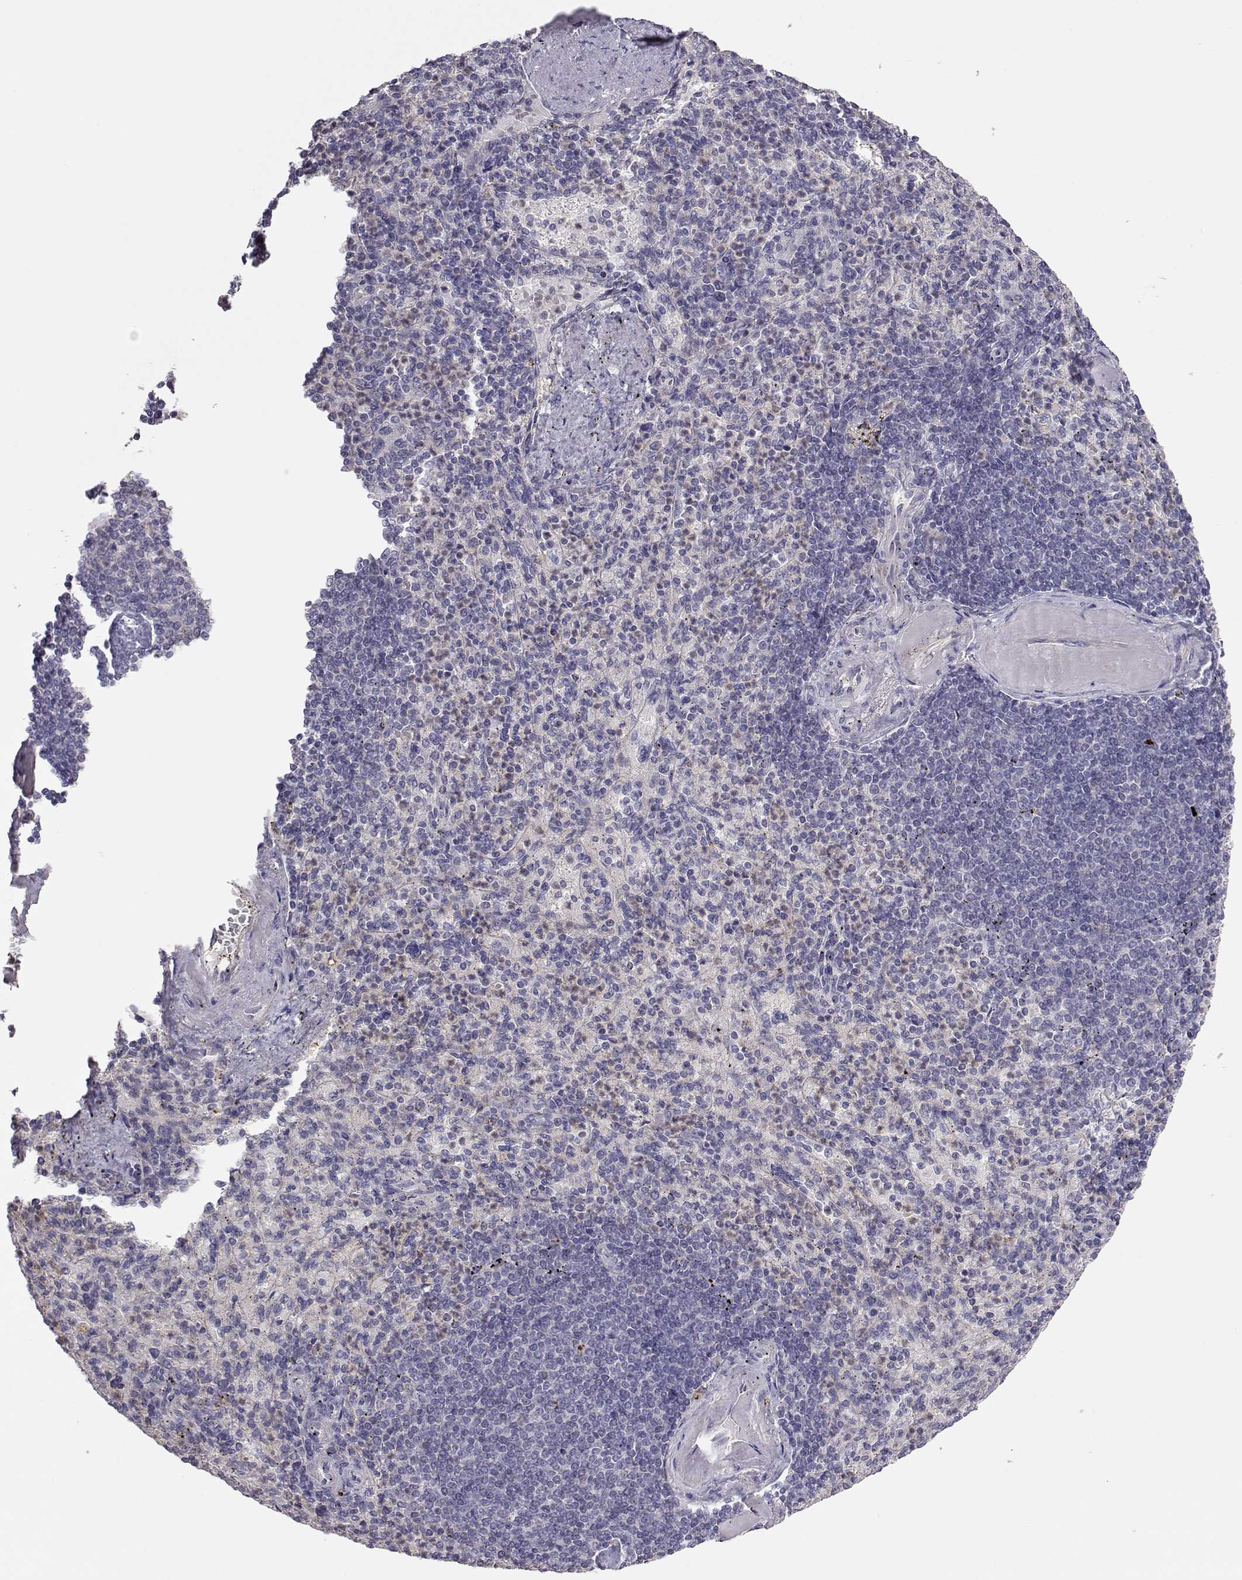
{"staining": {"intensity": "negative", "quantity": "none", "location": "none"}, "tissue": "spleen", "cell_type": "Cells in red pulp", "image_type": "normal", "snomed": [{"axis": "morphology", "description": "Normal tissue, NOS"}, {"axis": "topography", "description": "Spleen"}], "caption": "A high-resolution histopathology image shows IHC staining of normal spleen, which displays no significant positivity in cells in red pulp.", "gene": "NCAM2", "patient": {"sex": "female", "age": 74}}